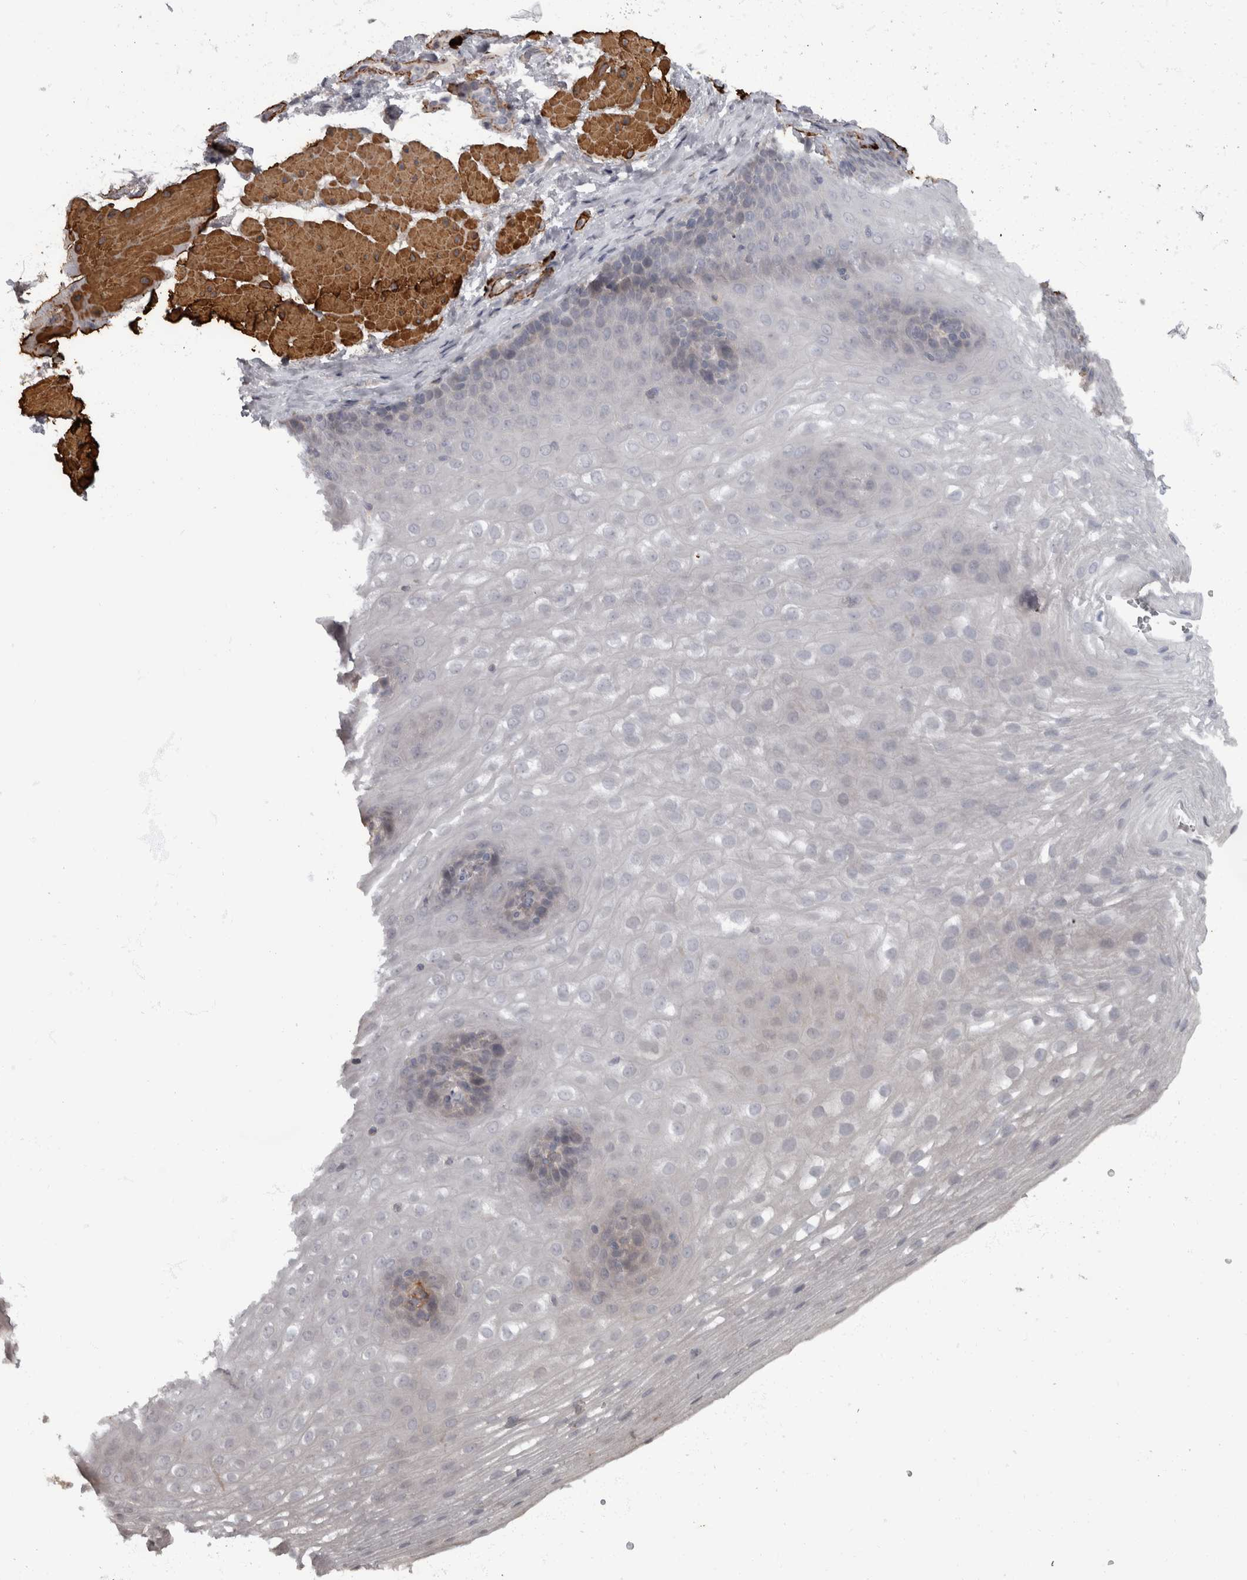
{"staining": {"intensity": "negative", "quantity": "none", "location": "none"}, "tissue": "esophagus", "cell_type": "Squamous epithelial cells", "image_type": "normal", "snomed": [{"axis": "morphology", "description": "Normal tissue, NOS"}, {"axis": "topography", "description": "Esophagus"}], "caption": "An immunohistochemistry (IHC) histopathology image of unremarkable esophagus is shown. There is no staining in squamous epithelial cells of esophagus. (Stains: DAB IHC with hematoxylin counter stain, Microscopy: brightfield microscopy at high magnification).", "gene": "MASTL", "patient": {"sex": "female", "age": 66}}